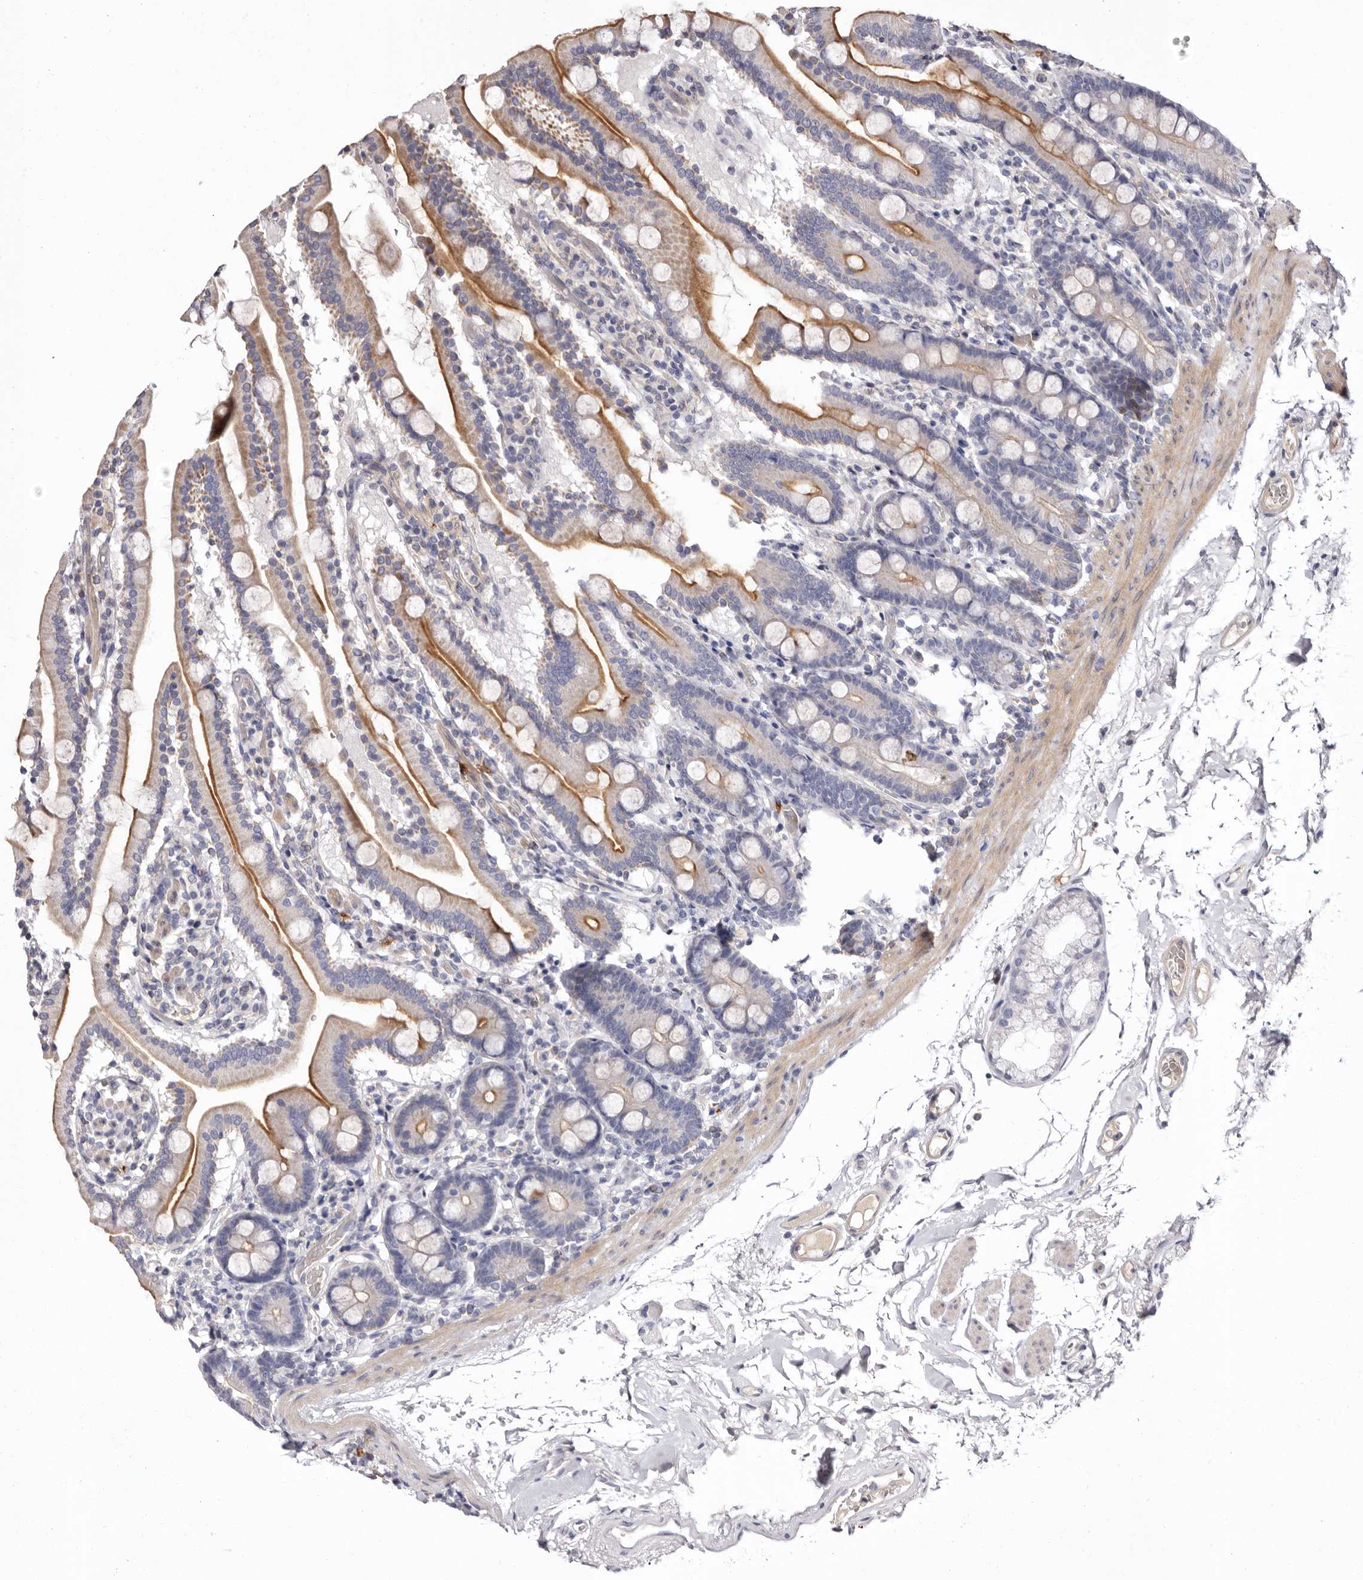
{"staining": {"intensity": "moderate", "quantity": "25%-75%", "location": "cytoplasmic/membranous"}, "tissue": "duodenum", "cell_type": "Glandular cells", "image_type": "normal", "snomed": [{"axis": "morphology", "description": "Normal tissue, NOS"}, {"axis": "topography", "description": "Duodenum"}], "caption": "Moderate cytoplasmic/membranous staining is identified in approximately 25%-75% of glandular cells in normal duodenum. (DAB (3,3'-diaminobenzidine) IHC with brightfield microscopy, high magnification).", "gene": "S1PR5", "patient": {"sex": "male", "age": 55}}